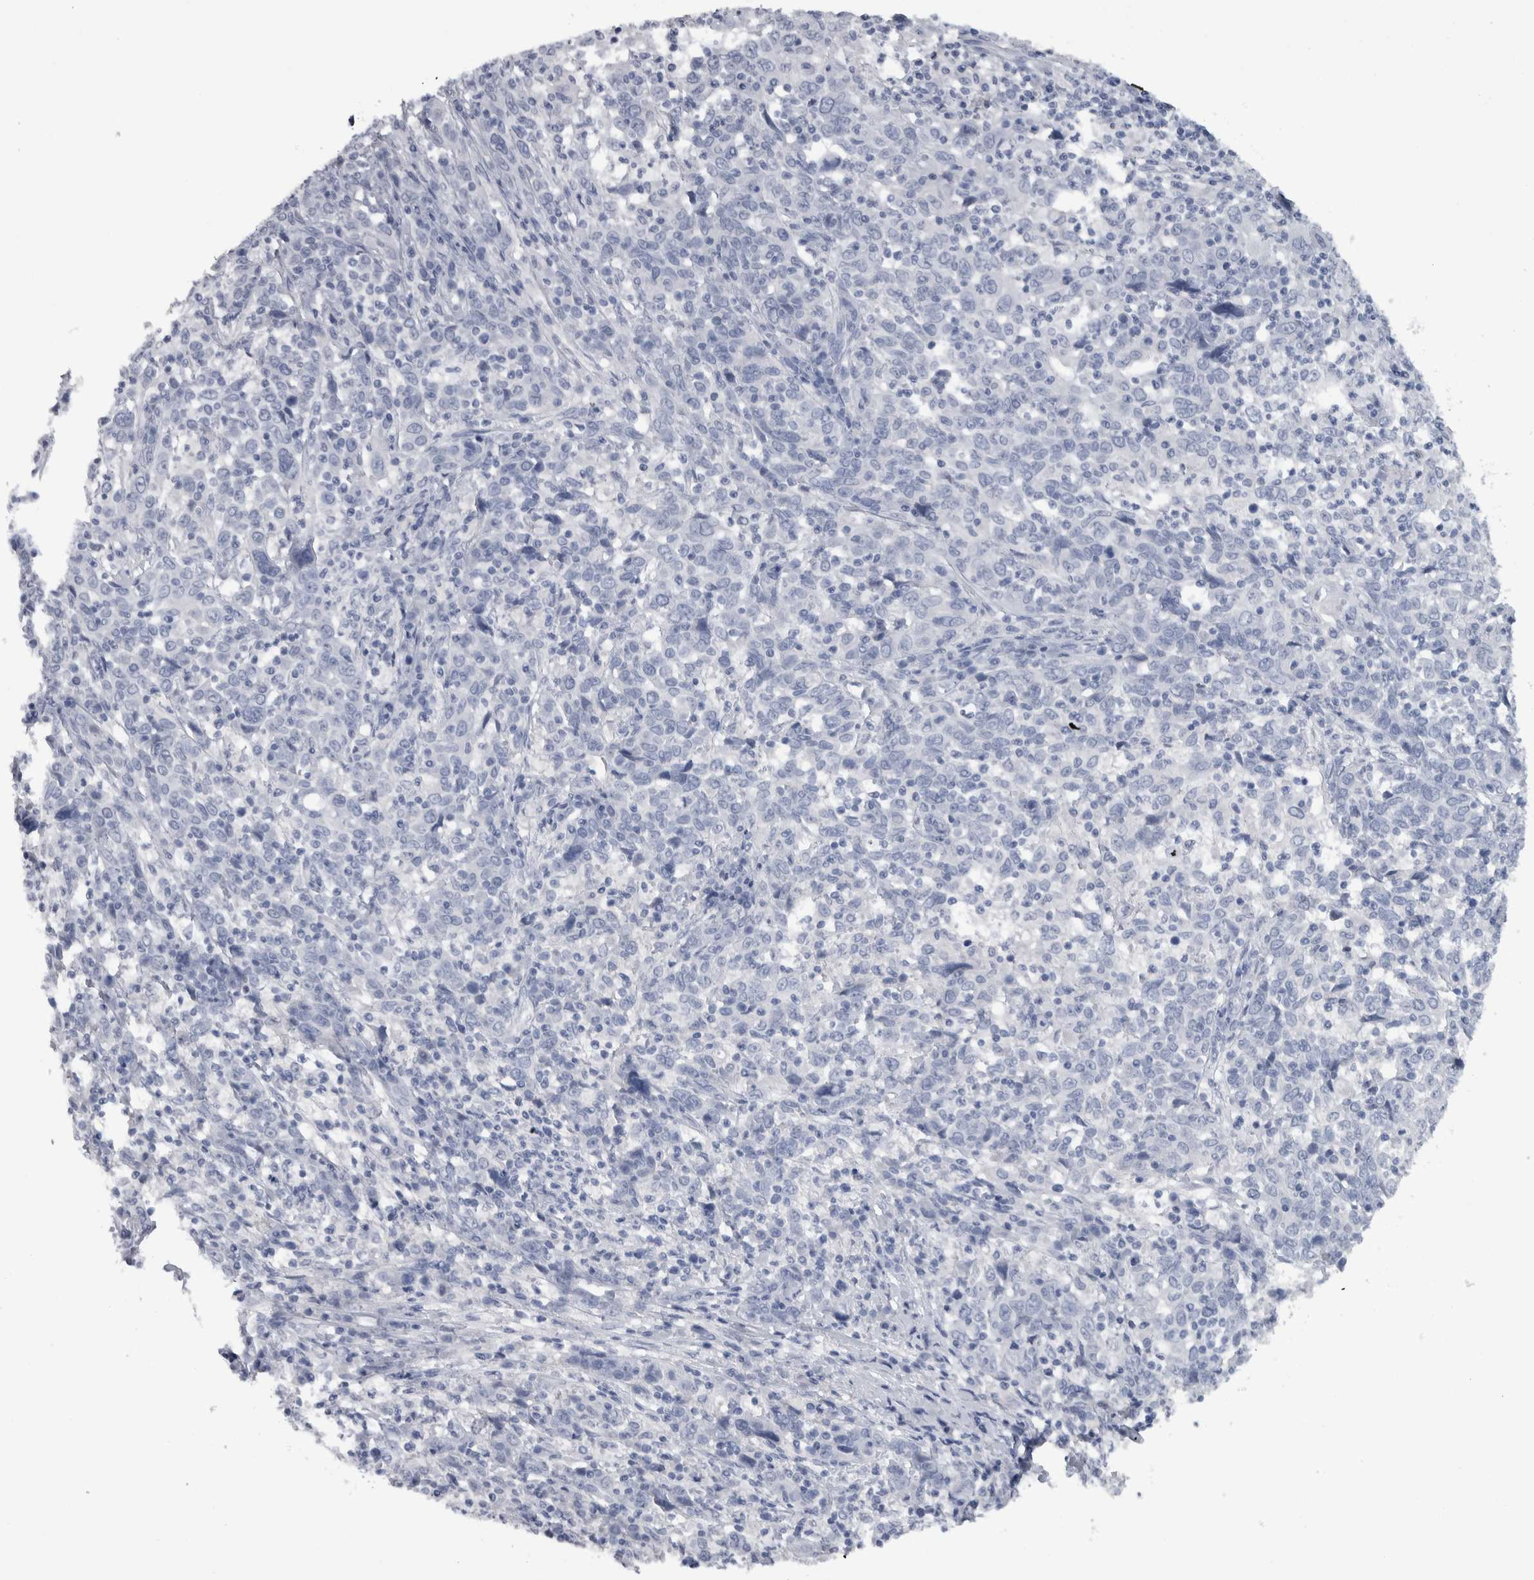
{"staining": {"intensity": "negative", "quantity": "none", "location": "none"}, "tissue": "cervical cancer", "cell_type": "Tumor cells", "image_type": "cancer", "snomed": [{"axis": "morphology", "description": "Squamous cell carcinoma, NOS"}, {"axis": "topography", "description": "Cervix"}], "caption": "An immunohistochemistry photomicrograph of squamous cell carcinoma (cervical) is shown. There is no staining in tumor cells of squamous cell carcinoma (cervical).", "gene": "CDH17", "patient": {"sex": "female", "age": 46}}